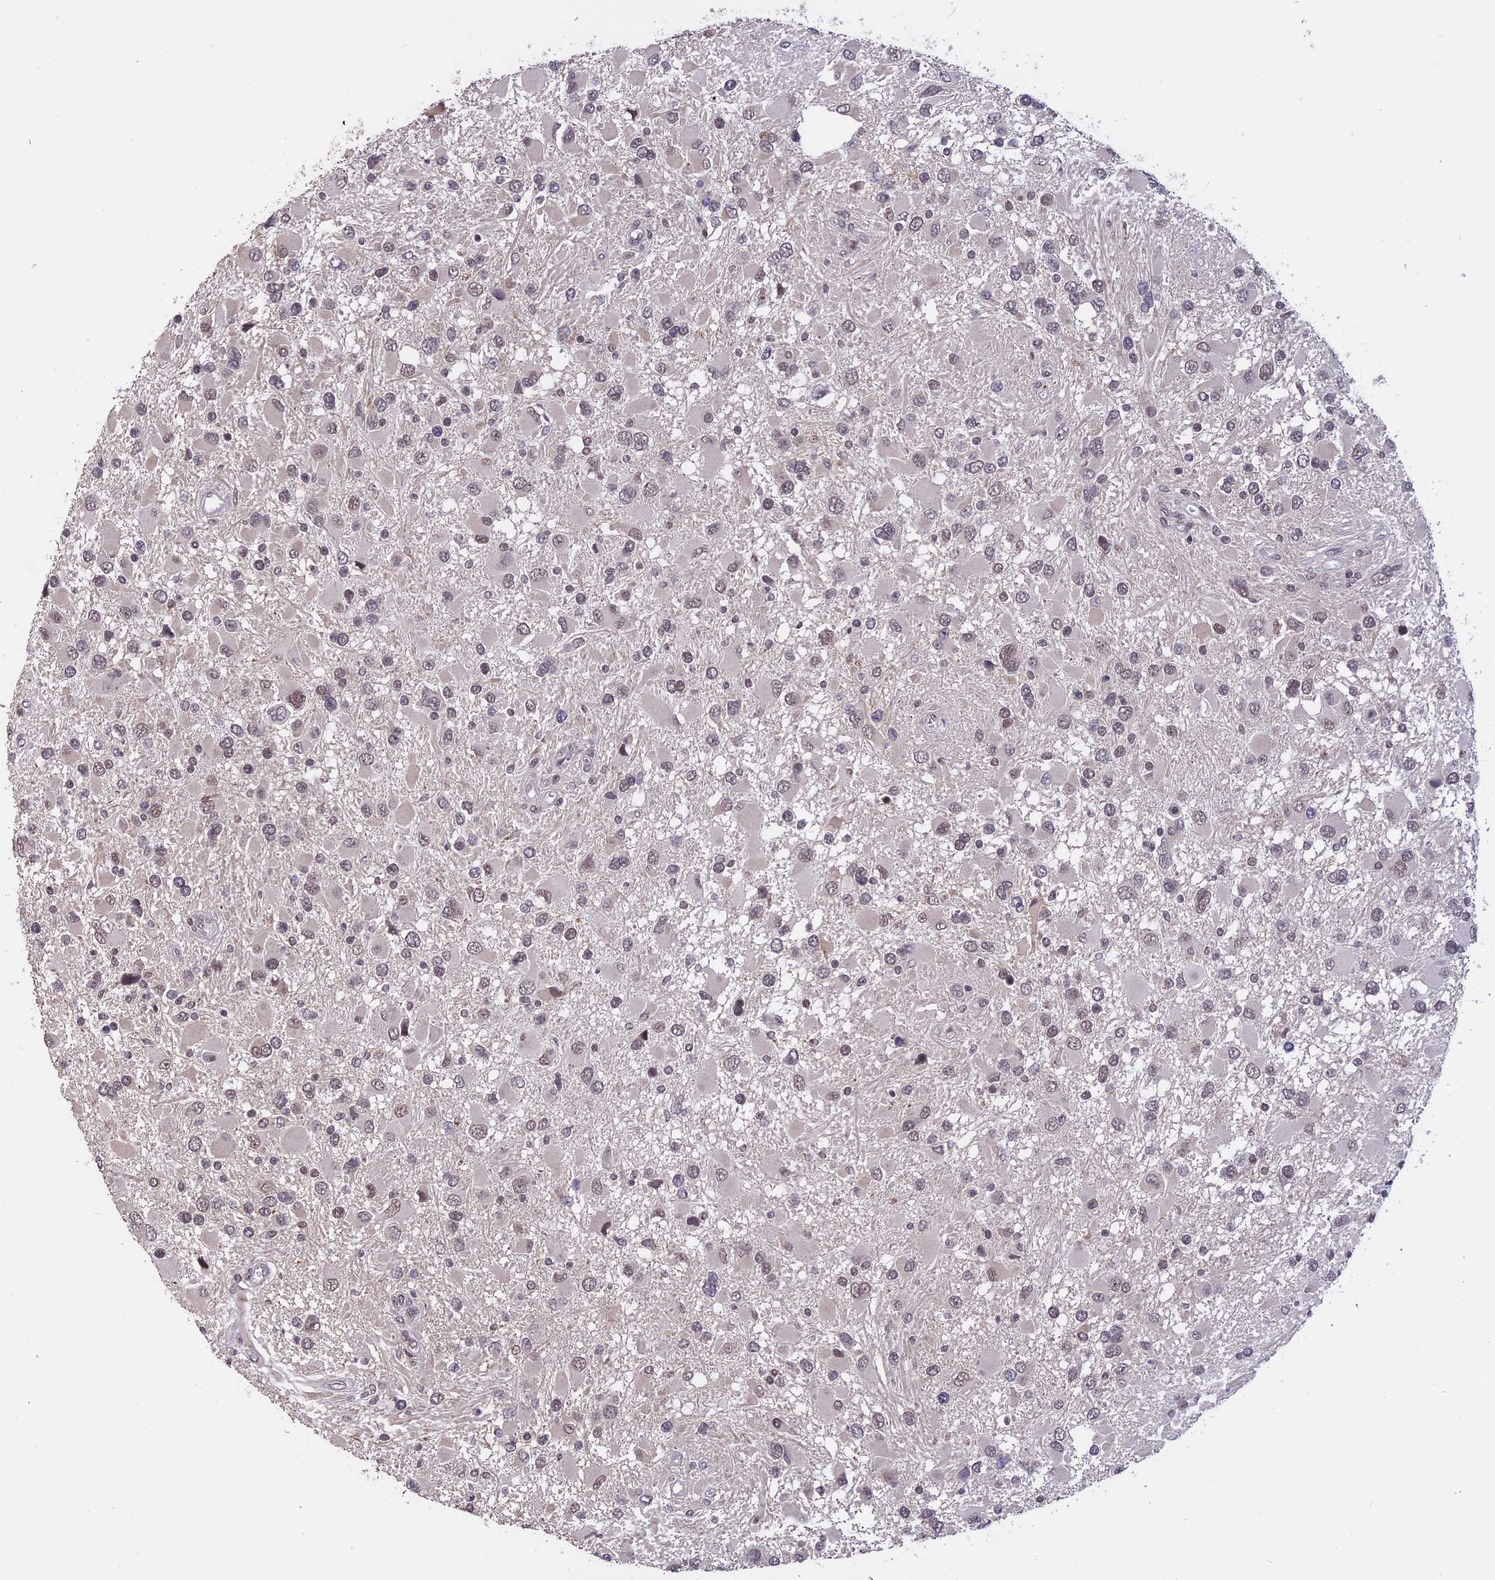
{"staining": {"intensity": "weak", "quantity": "25%-75%", "location": "nuclear"}, "tissue": "glioma", "cell_type": "Tumor cells", "image_type": "cancer", "snomed": [{"axis": "morphology", "description": "Glioma, malignant, High grade"}, {"axis": "topography", "description": "Brain"}], "caption": "Immunohistochemical staining of malignant glioma (high-grade) shows low levels of weak nuclear protein staining in approximately 25%-75% of tumor cells. Ihc stains the protein in brown and the nuclei are stained blue.", "gene": "POLR2C", "patient": {"sex": "male", "age": 53}}